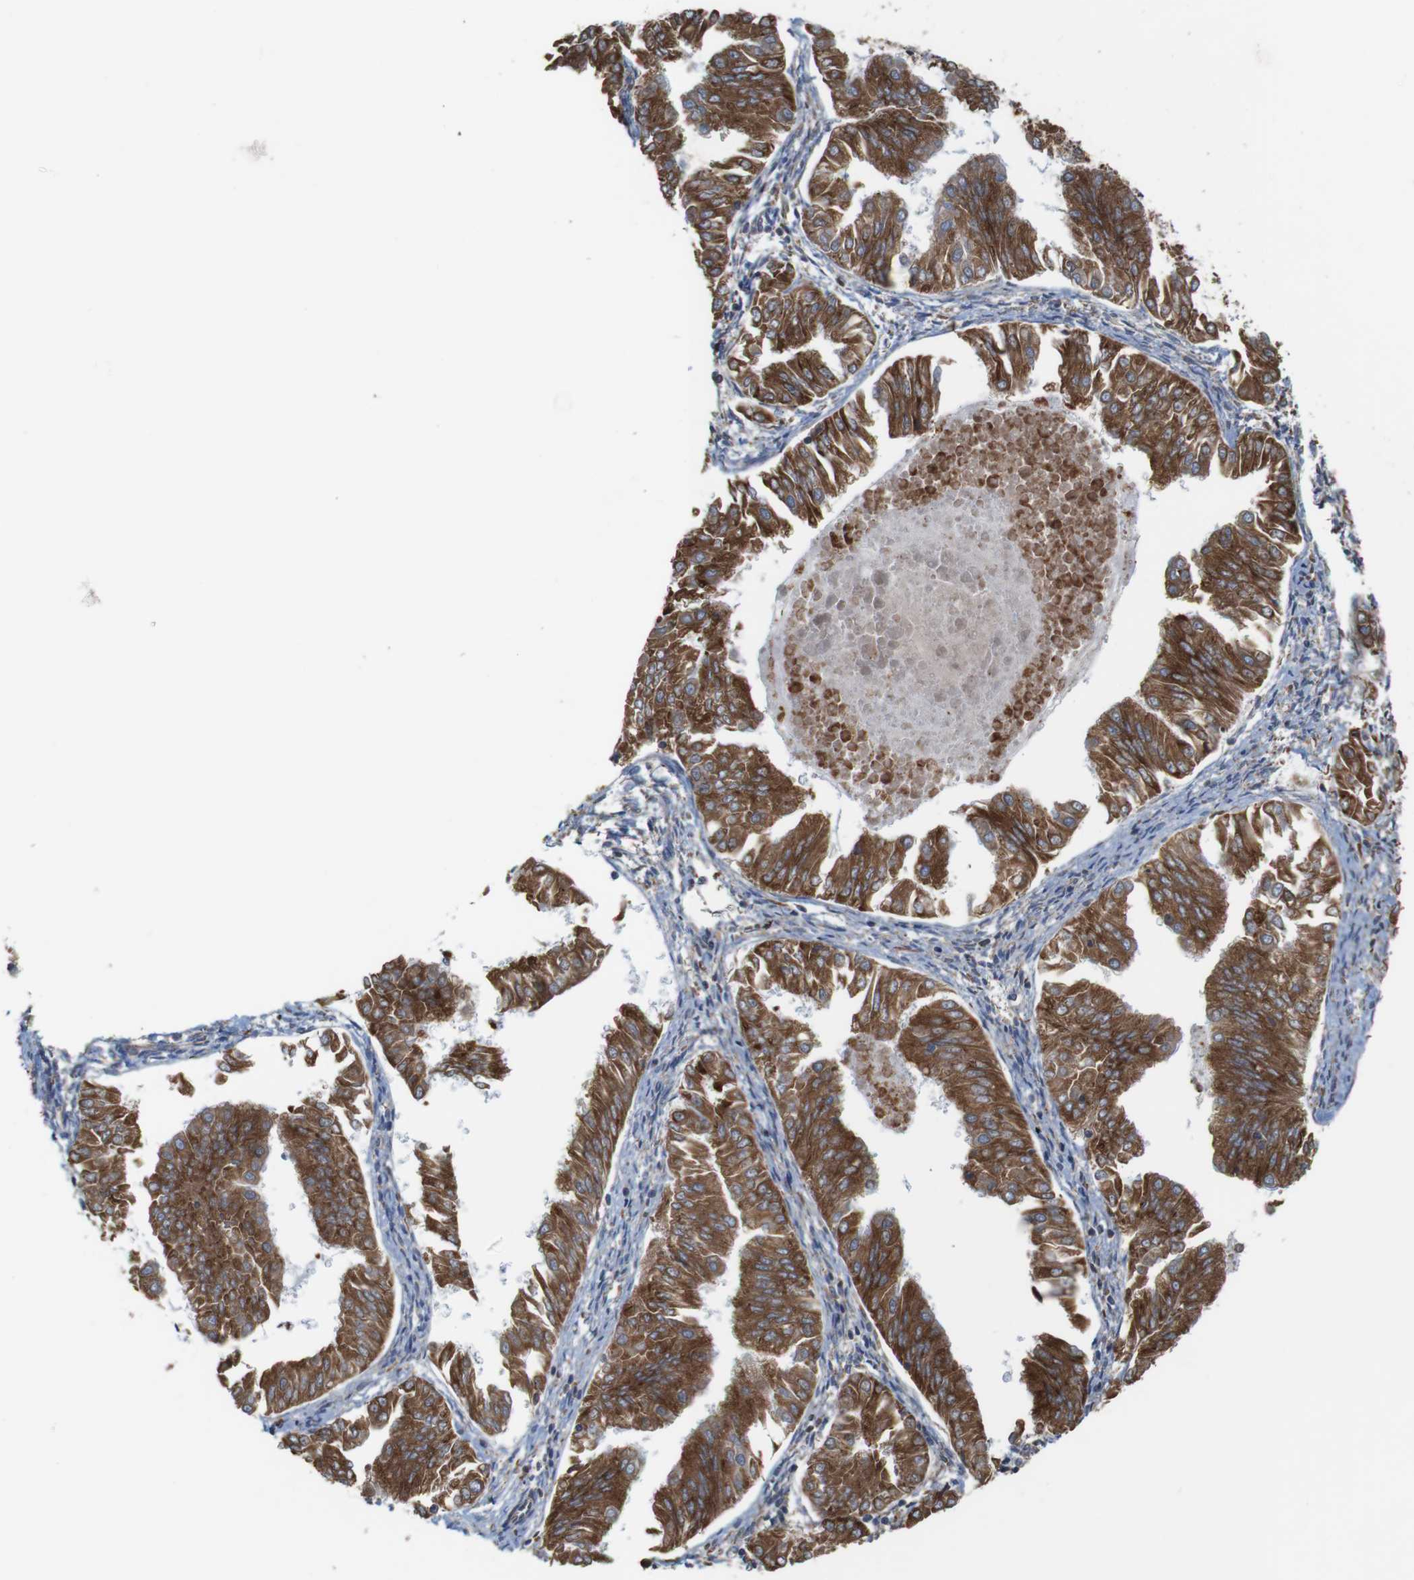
{"staining": {"intensity": "moderate", "quantity": ">75%", "location": "cytoplasmic/membranous"}, "tissue": "endometrial cancer", "cell_type": "Tumor cells", "image_type": "cancer", "snomed": [{"axis": "morphology", "description": "Adenocarcinoma, NOS"}, {"axis": "topography", "description": "Endometrium"}], "caption": "IHC histopathology image of neoplastic tissue: human endometrial adenocarcinoma stained using immunohistochemistry displays medium levels of moderate protein expression localized specifically in the cytoplasmic/membranous of tumor cells, appearing as a cytoplasmic/membranous brown color.", "gene": "UGGT1", "patient": {"sex": "female", "age": 53}}